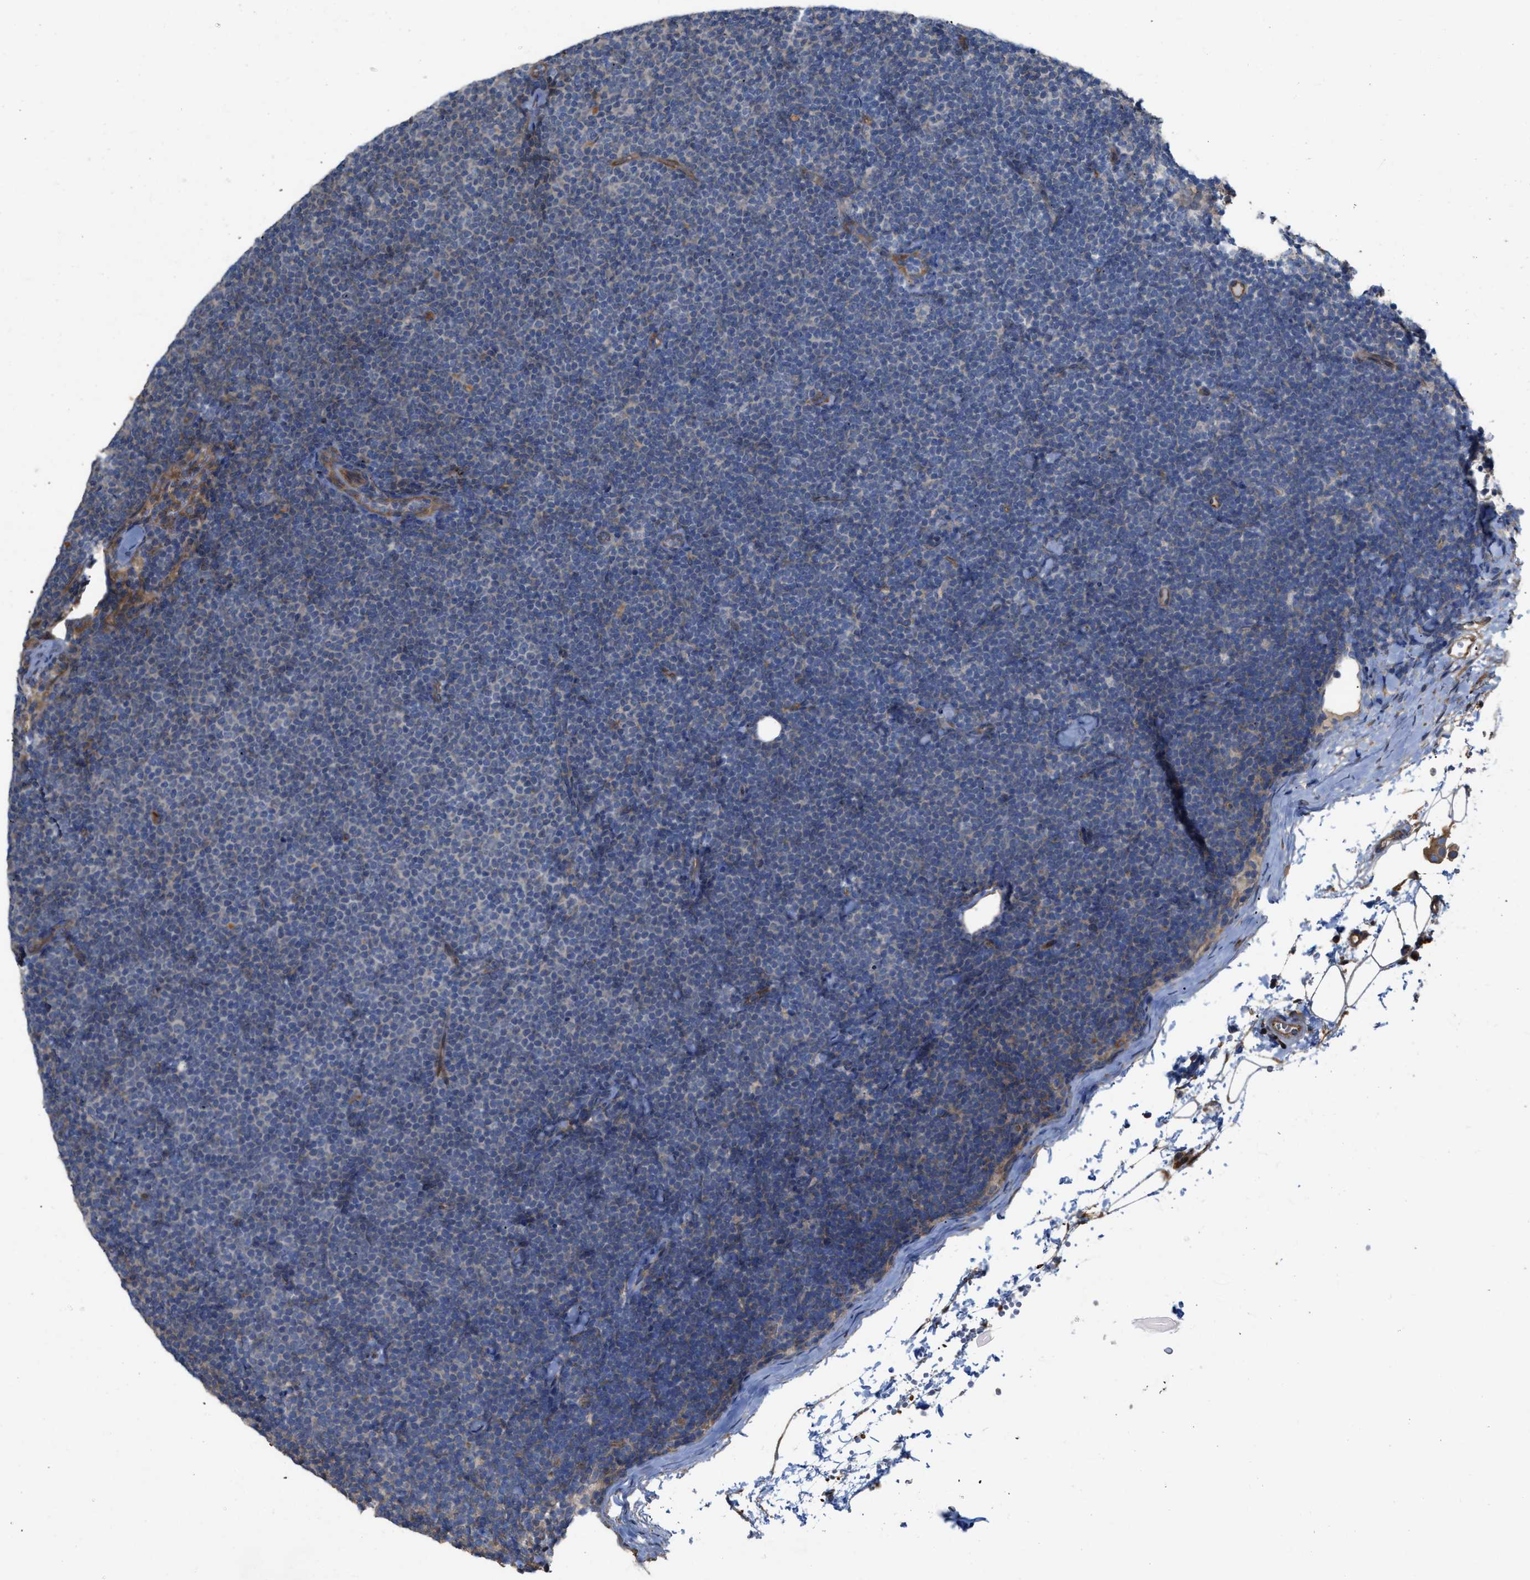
{"staining": {"intensity": "negative", "quantity": "none", "location": "none"}, "tissue": "lymphoma", "cell_type": "Tumor cells", "image_type": "cancer", "snomed": [{"axis": "morphology", "description": "Malignant lymphoma, non-Hodgkin's type, Low grade"}, {"axis": "topography", "description": "Lymph node"}], "caption": "This micrograph is of lymphoma stained with immunohistochemistry to label a protein in brown with the nuclei are counter-stained blue. There is no staining in tumor cells.", "gene": "SLC4A11", "patient": {"sex": "female", "age": 53}}